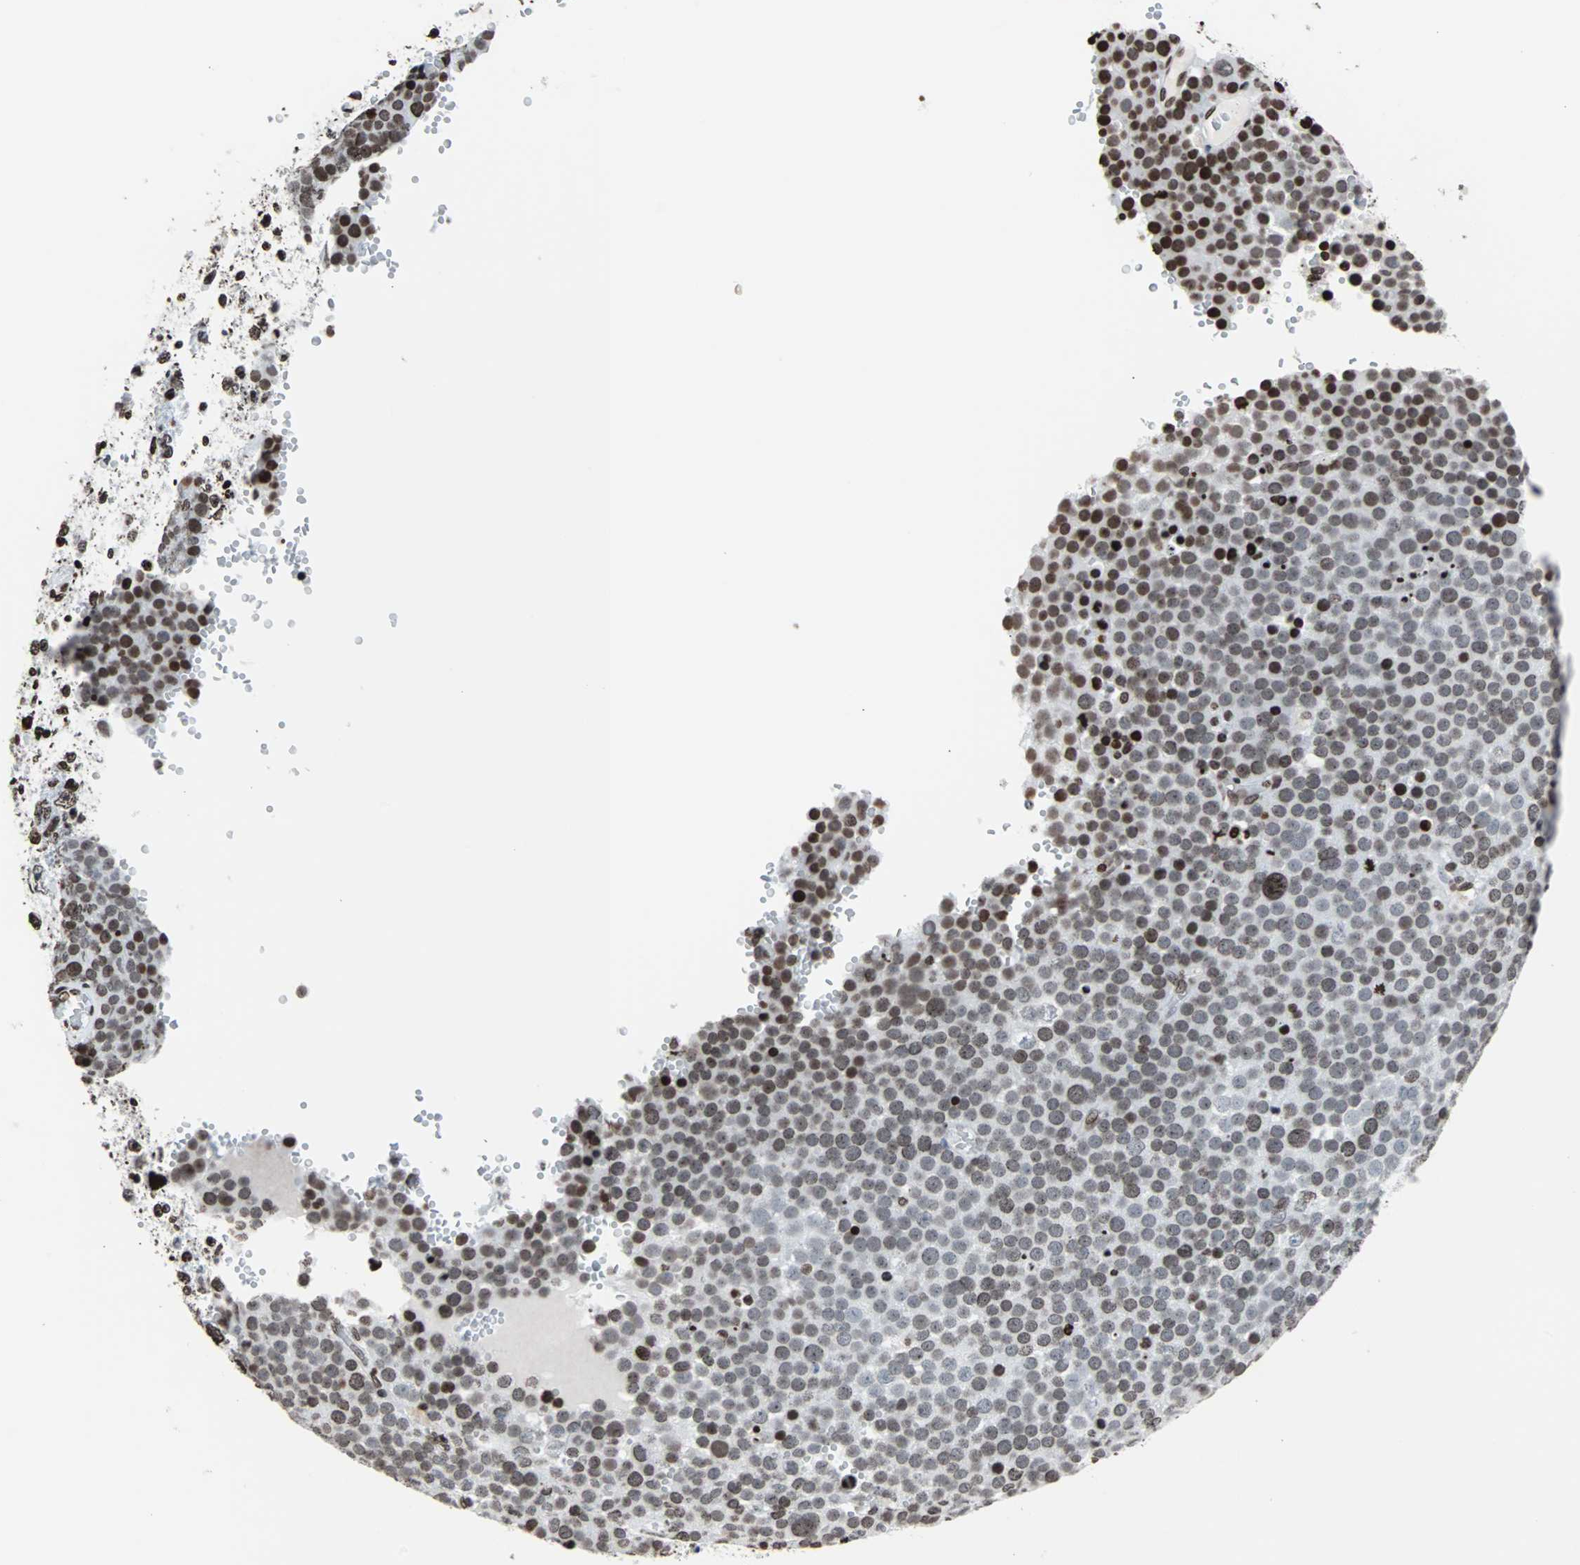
{"staining": {"intensity": "moderate", "quantity": ">75%", "location": "nuclear"}, "tissue": "testis cancer", "cell_type": "Tumor cells", "image_type": "cancer", "snomed": [{"axis": "morphology", "description": "Seminoma, NOS"}, {"axis": "topography", "description": "Testis"}], "caption": "A brown stain labels moderate nuclear staining of a protein in seminoma (testis) tumor cells.", "gene": "H2BC18", "patient": {"sex": "male", "age": 71}}